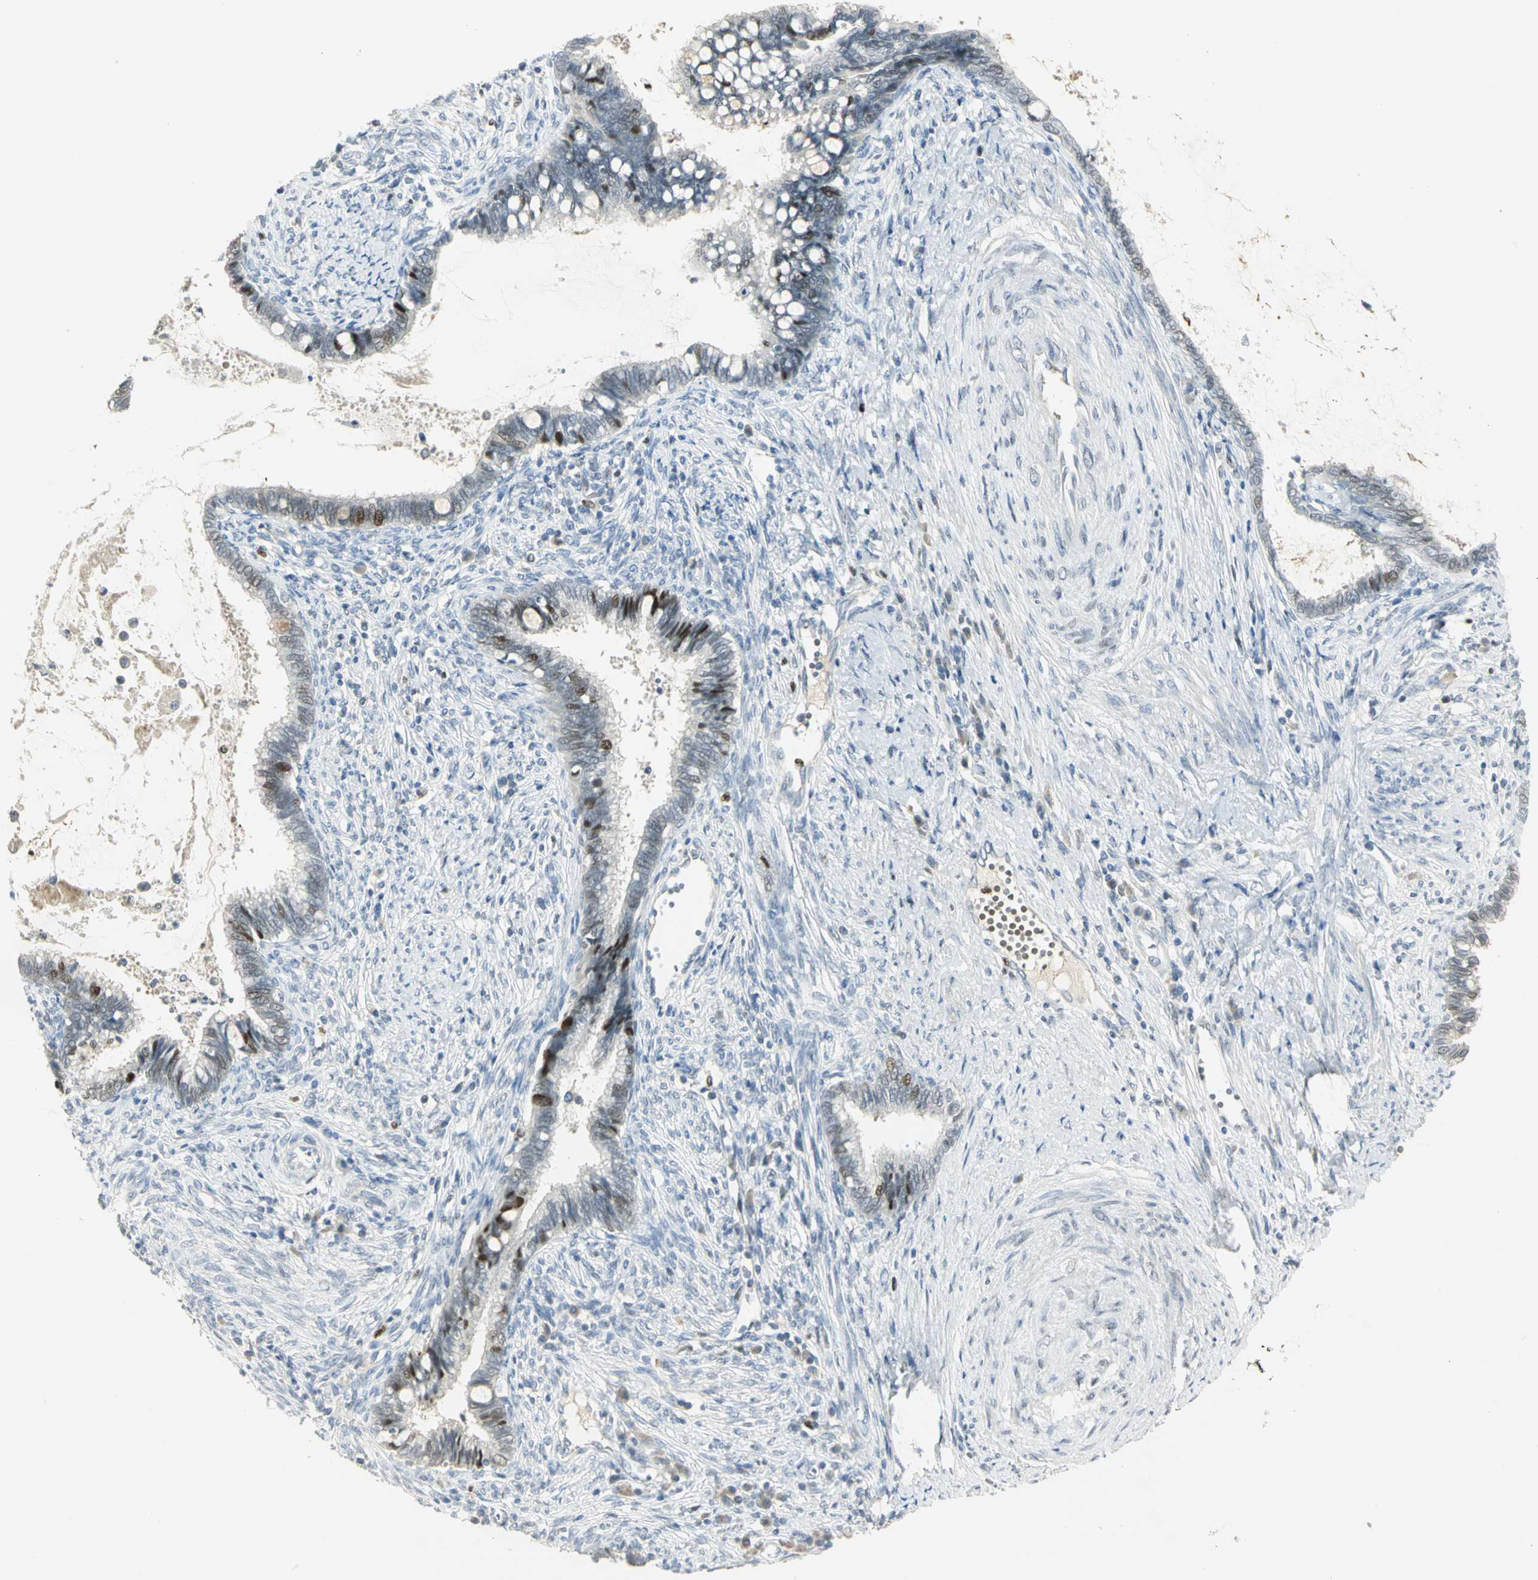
{"staining": {"intensity": "moderate", "quantity": "25%-75%", "location": "nuclear"}, "tissue": "cervical cancer", "cell_type": "Tumor cells", "image_type": "cancer", "snomed": [{"axis": "morphology", "description": "Adenocarcinoma, NOS"}, {"axis": "topography", "description": "Cervix"}], "caption": "DAB (3,3'-diaminobenzidine) immunohistochemical staining of cervical adenocarcinoma displays moderate nuclear protein positivity in about 25%-75% of tumor cells. (Brightfield microscopy of DAB IHC at high magnification).", "gene": "BCL6", "patient": {"sex": "female", "age": 44}}